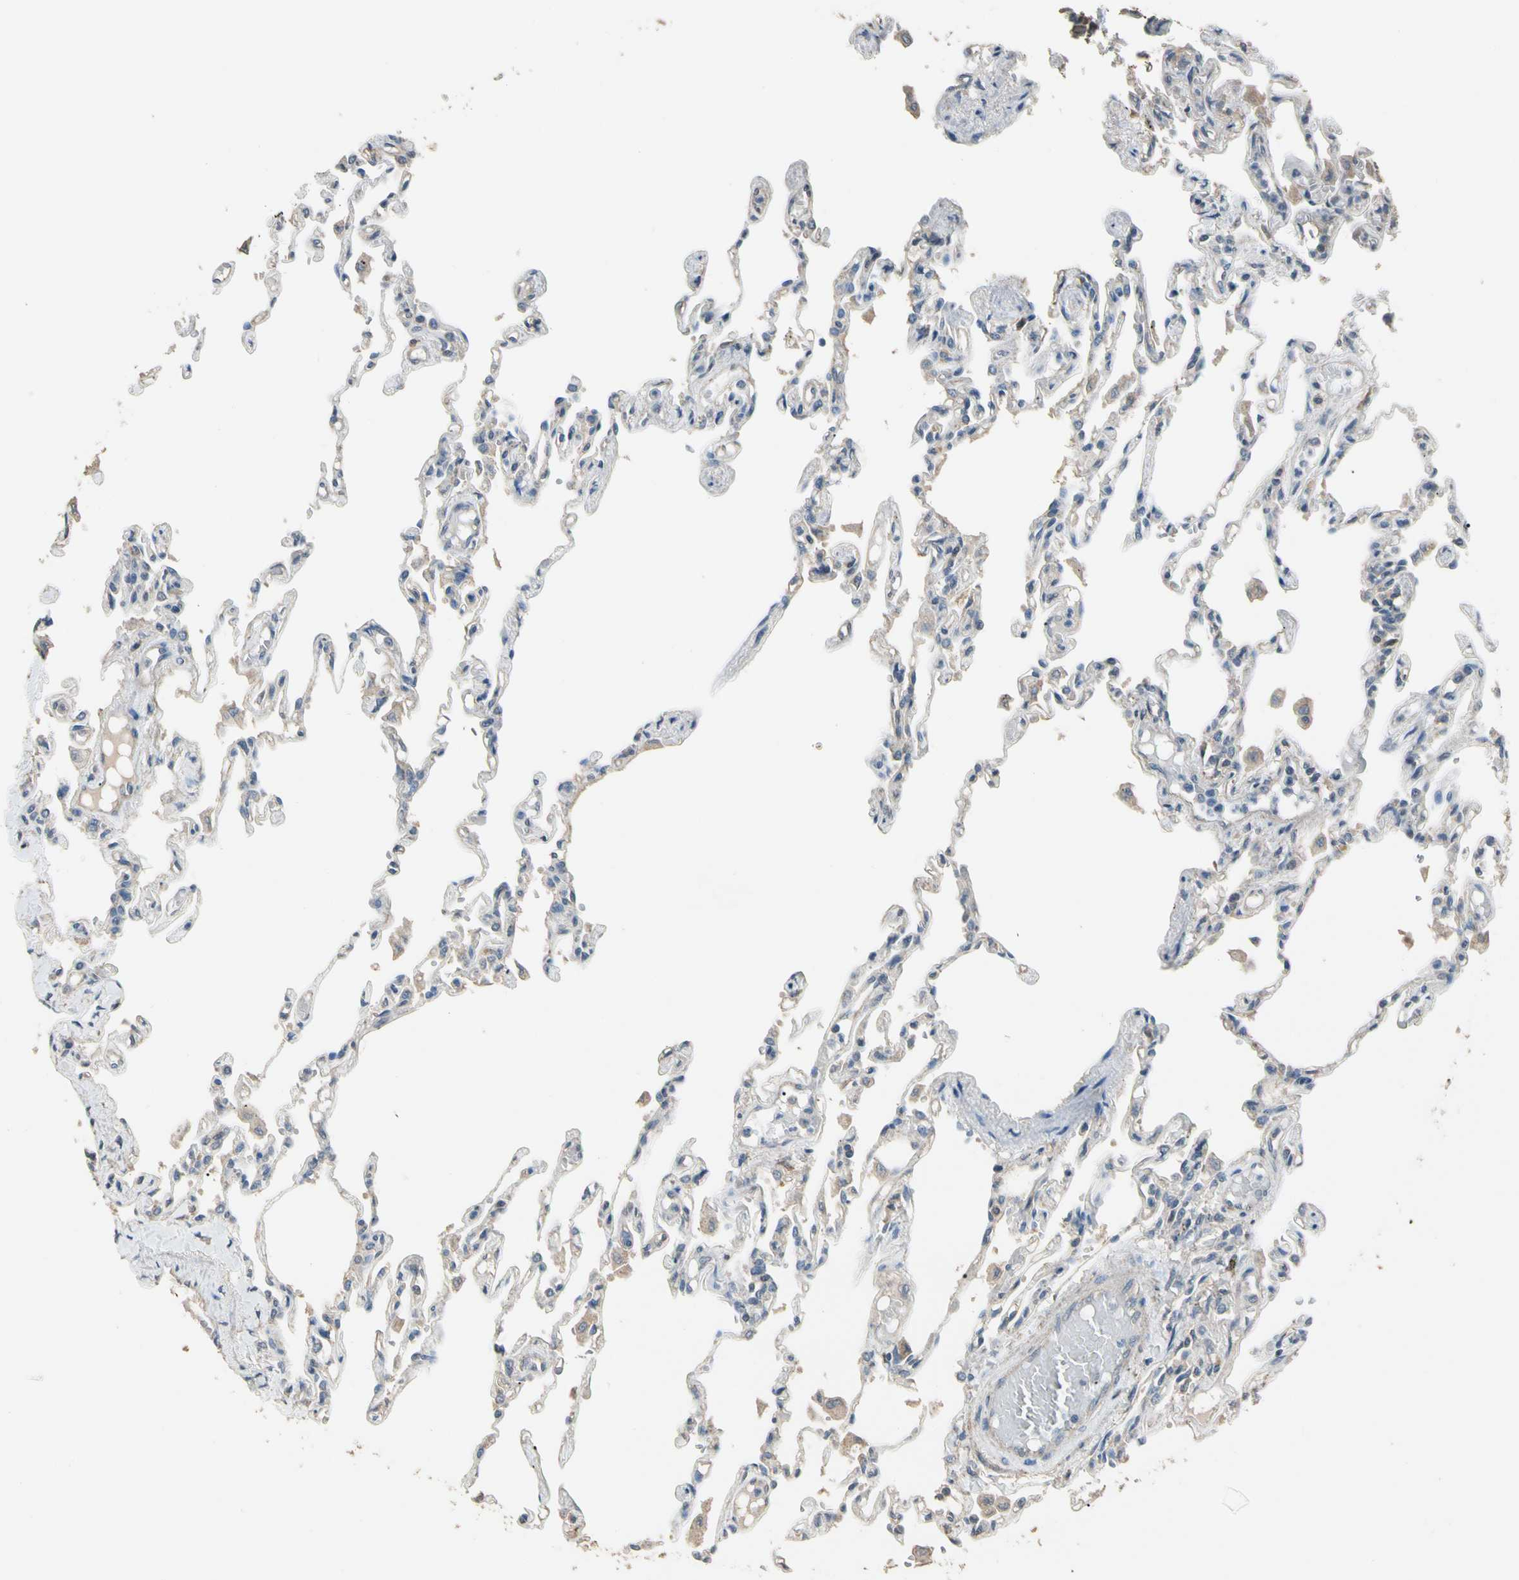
{"staining": {"intensity": "weak", "quantity": "25%-75%", "location": "cytoplasmic/membranous"}, "tissue": "lung", "cell_type": "Alveolar cells", "image_type": "normal", "snomed": [{"axis": "morphology", "description": "Normal tissue, NOS"}, {"axis": "topography", "description": "Lung"}], "caption": "An image of human lung stained for a protein reveals weak cytoplasmic/membranous brown staining in alveolar cells.", "gene": "CDH6", "patient": {"sex": "male", "age": 21}}